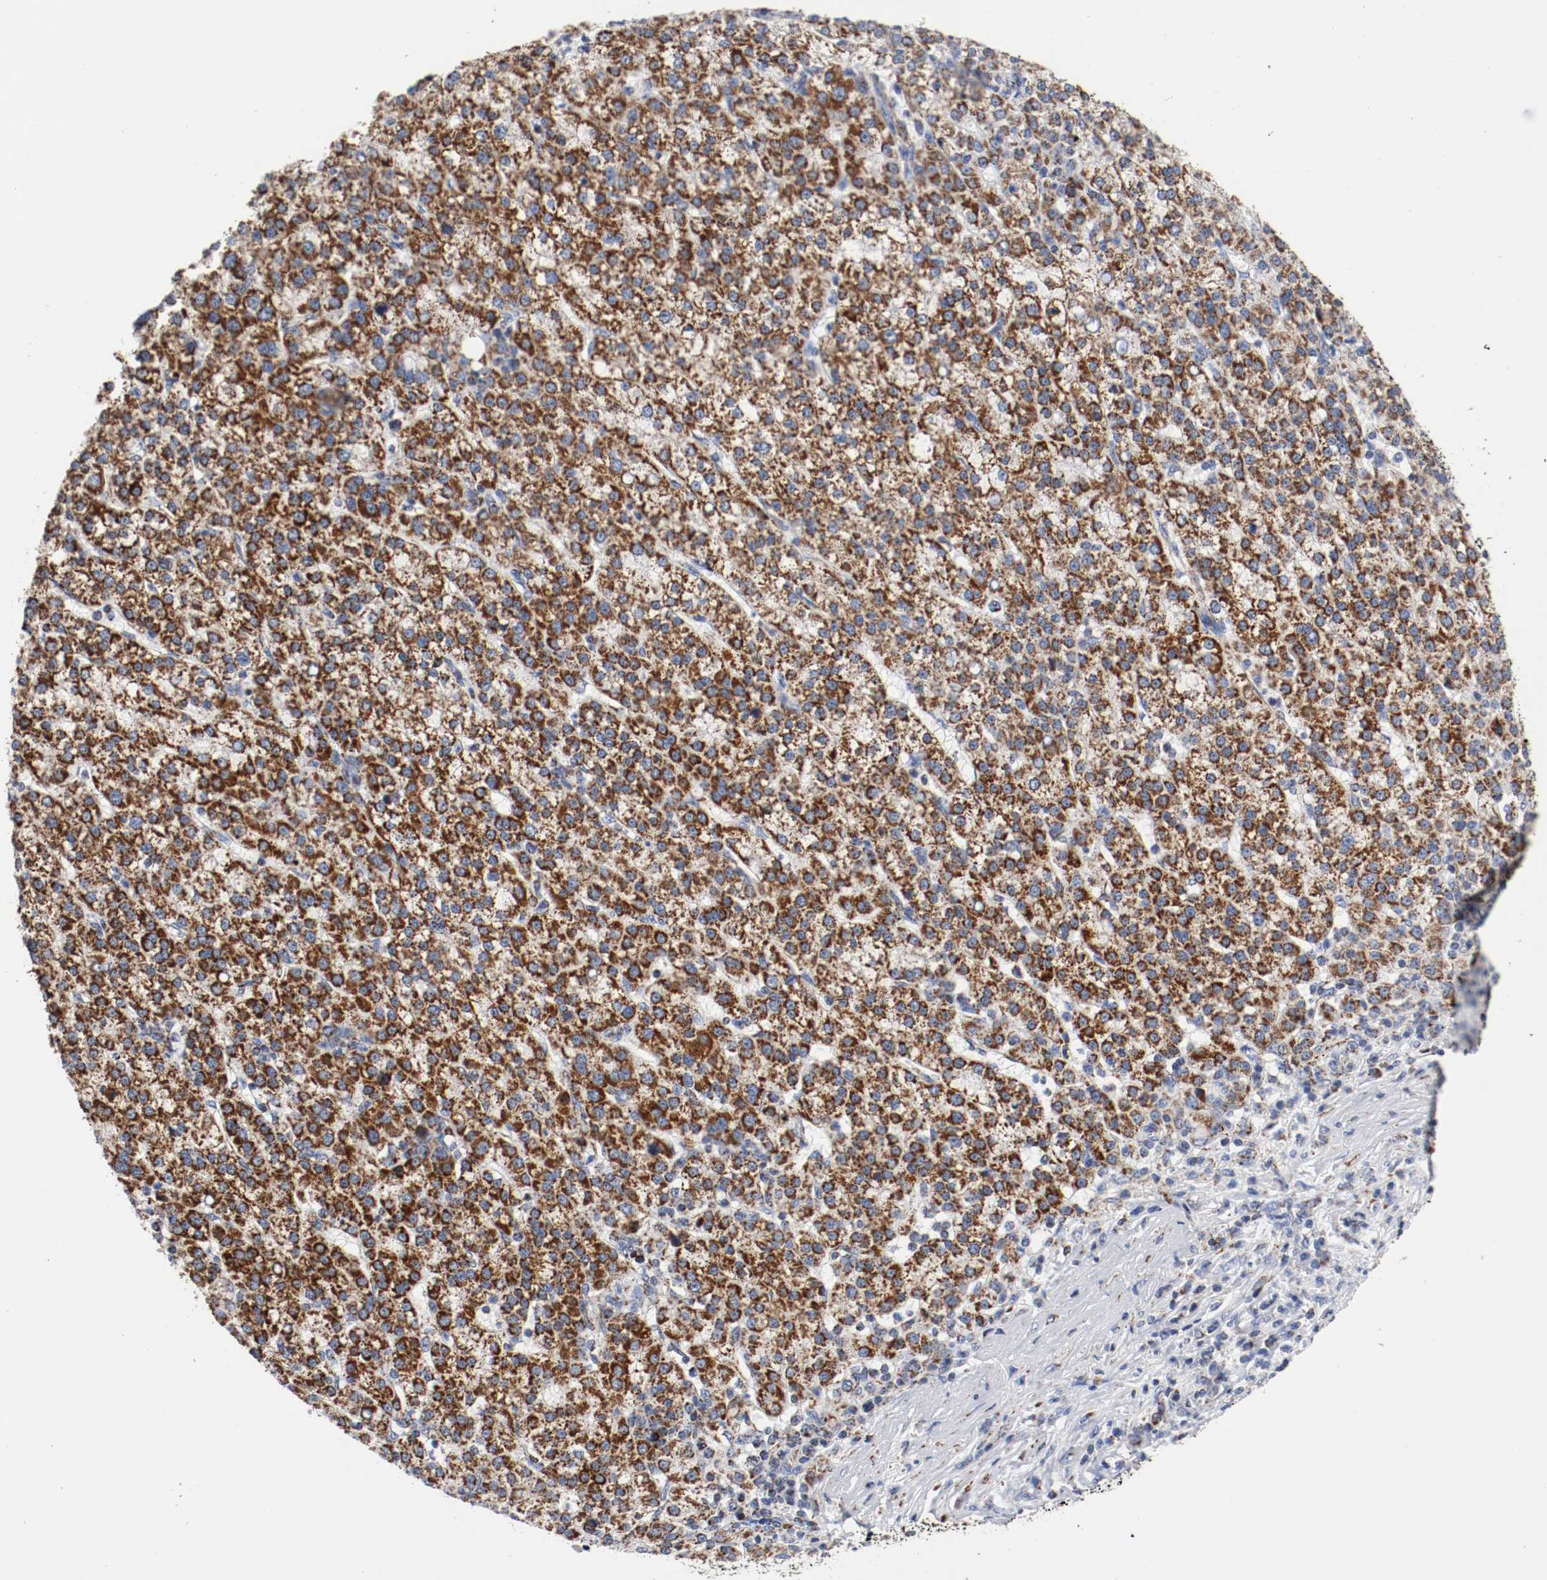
{"staining": {"intensity": "strong", "quantity": ">75%", "location": "cytoplasmic/membranous"}, "tissue": "liver cancer", "cell_type": "Tumor cells", "image_type": "cancer", "snomed": [{"axis": "morphology", "description": "Carcinoma, Hepatocellular, NOS"}, {"axis": "topography", "description": "Liver"}], "caption": "The histopathology image displays staining of liver cancer, revealing strong cytoplasmic/membranous protein expression (brown color) within tumor cells. Immunohistochemistry (ihc) stains the protein of interest in brown and the nuclei are stained blue.", "gene": "TUBD1", "patient": {"sex": "female", "age": 58}}